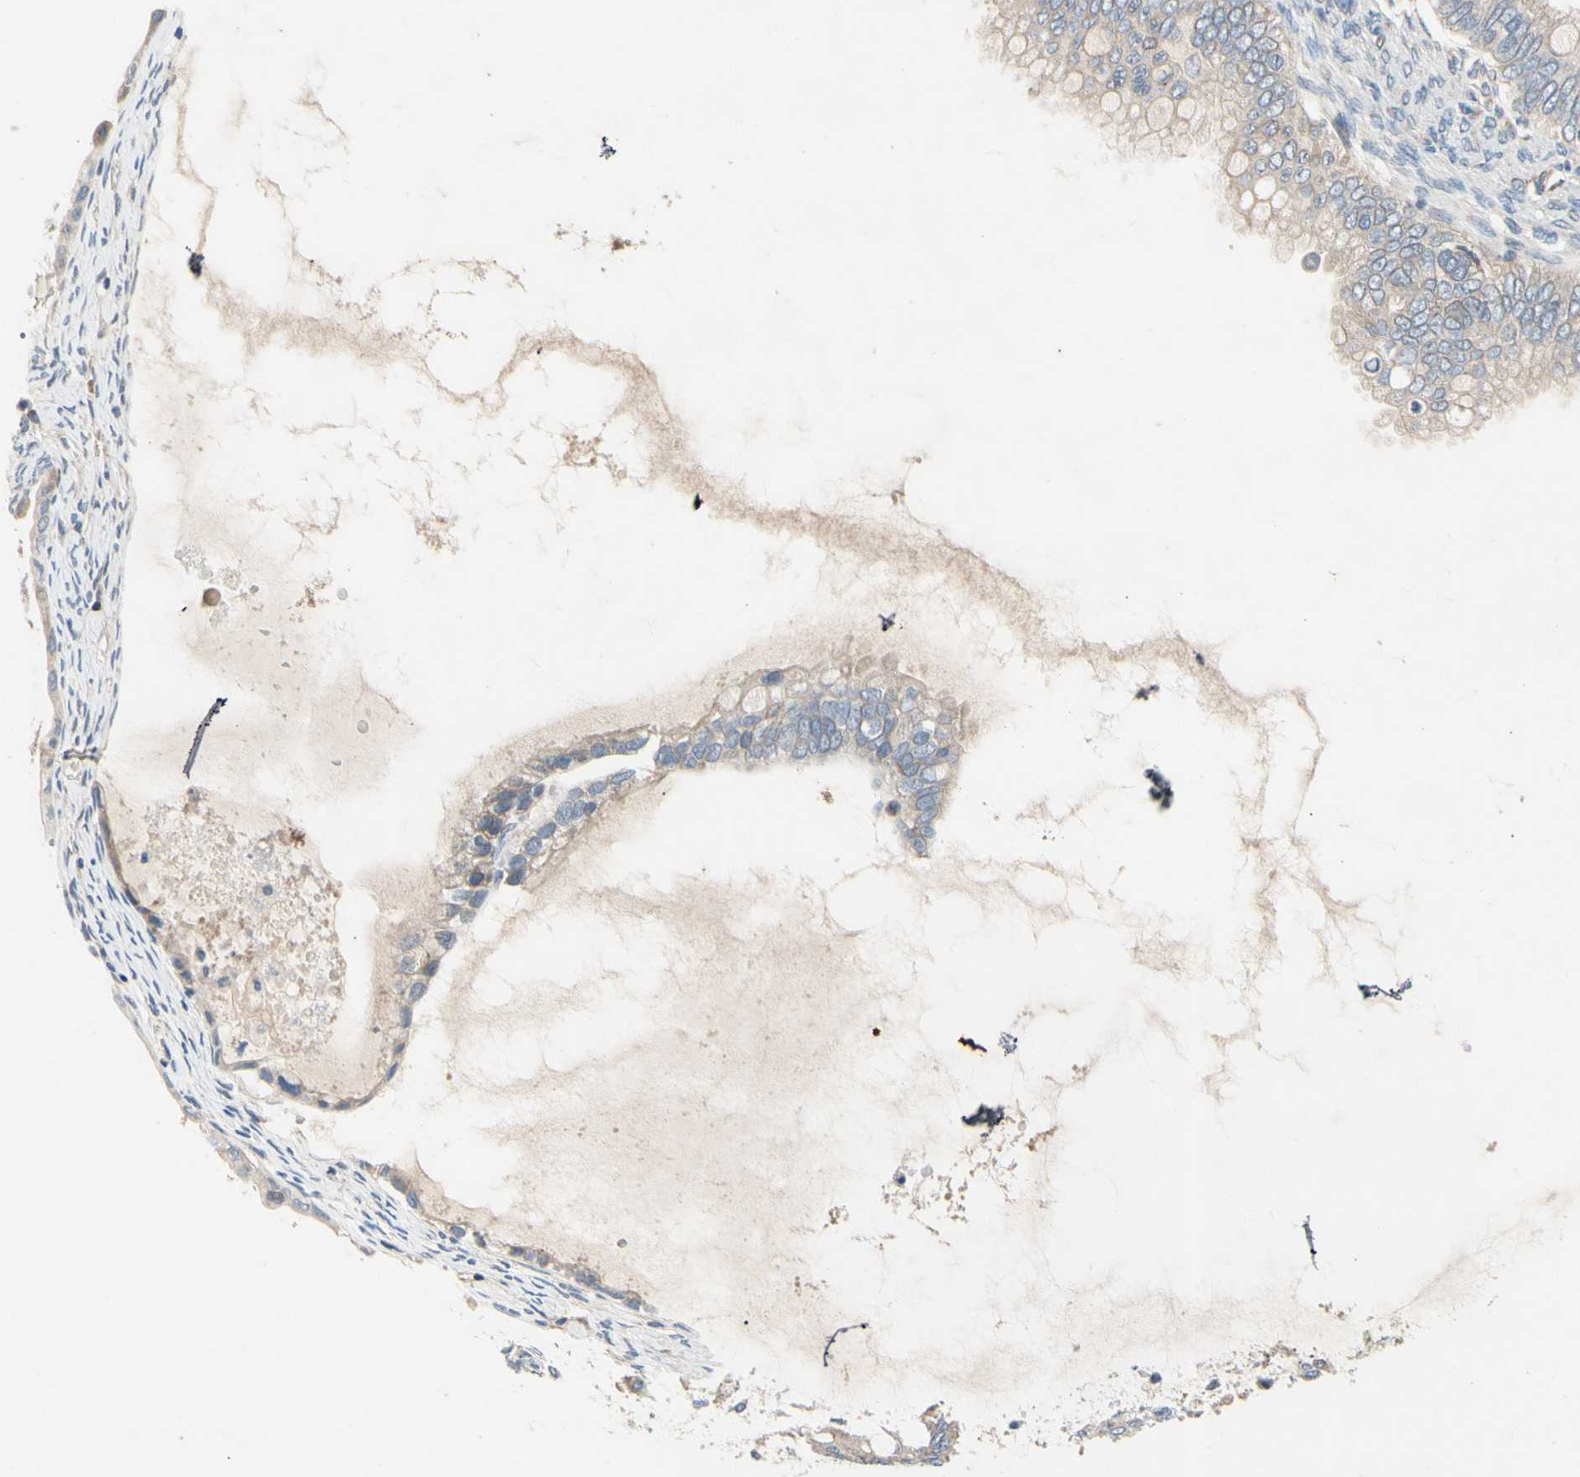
{"staining": {"intensity": "weak", "quantity": ">75%", "location": "cytoplasmic/membranous"}, "tissue": "ovarian cancer", "cell_type": "Tumor cells", "image_type": "cancer", "snomed": [{"axis": "morphology", "description": "Cystadenocarcinoma, mucinous, NOS"}, {"axis": "topography", "description": "Ovary"}], "caption": "Brown immunohistochemical staining in human mucinous cystadenocarcinoma (ovarian) displays weak cytoplasmic/membranous expression in approximately >75% of tumor cells.", "gene": "KLHDC8B", "patient": {"sex": "female", "age": 80}}